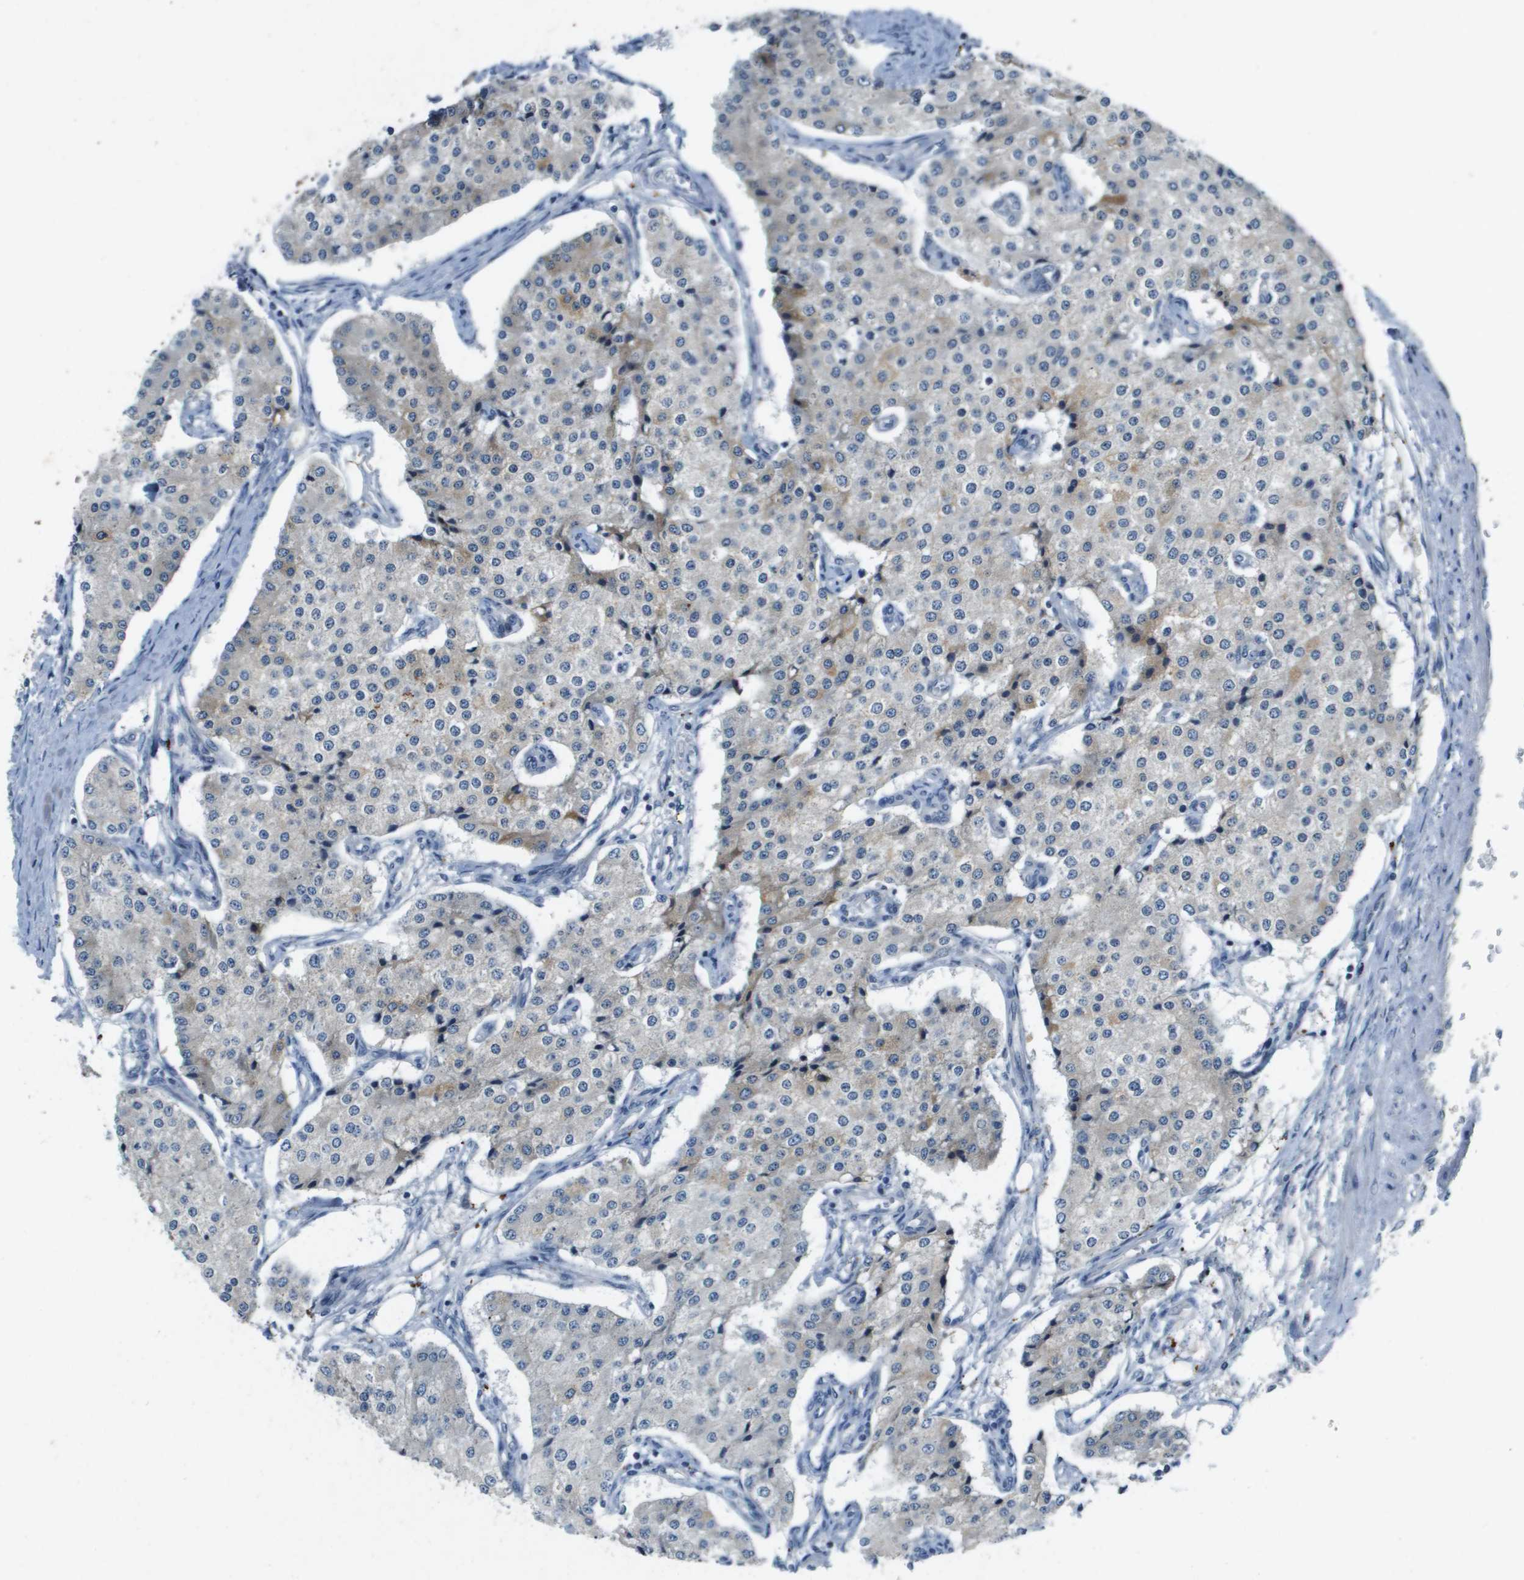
{"staining": {"intensity": "negative", "quantity": "none", "location": "none"}, "tissue": "carcinoid", "cell_type": "Tumor cells", "image_type": "cancer", "snomed": [{"axis": "morphology", "description": "Carcinoid, malignant, NOS"}, {"axis": "topography", "description": "Colon"}], "caption": "Protein analysis of carcinoid (malignant) exhibits no significant positivity in tumor cells.", "gene": "PGAP3", "patient": {"sex": "female", "age": 52}}